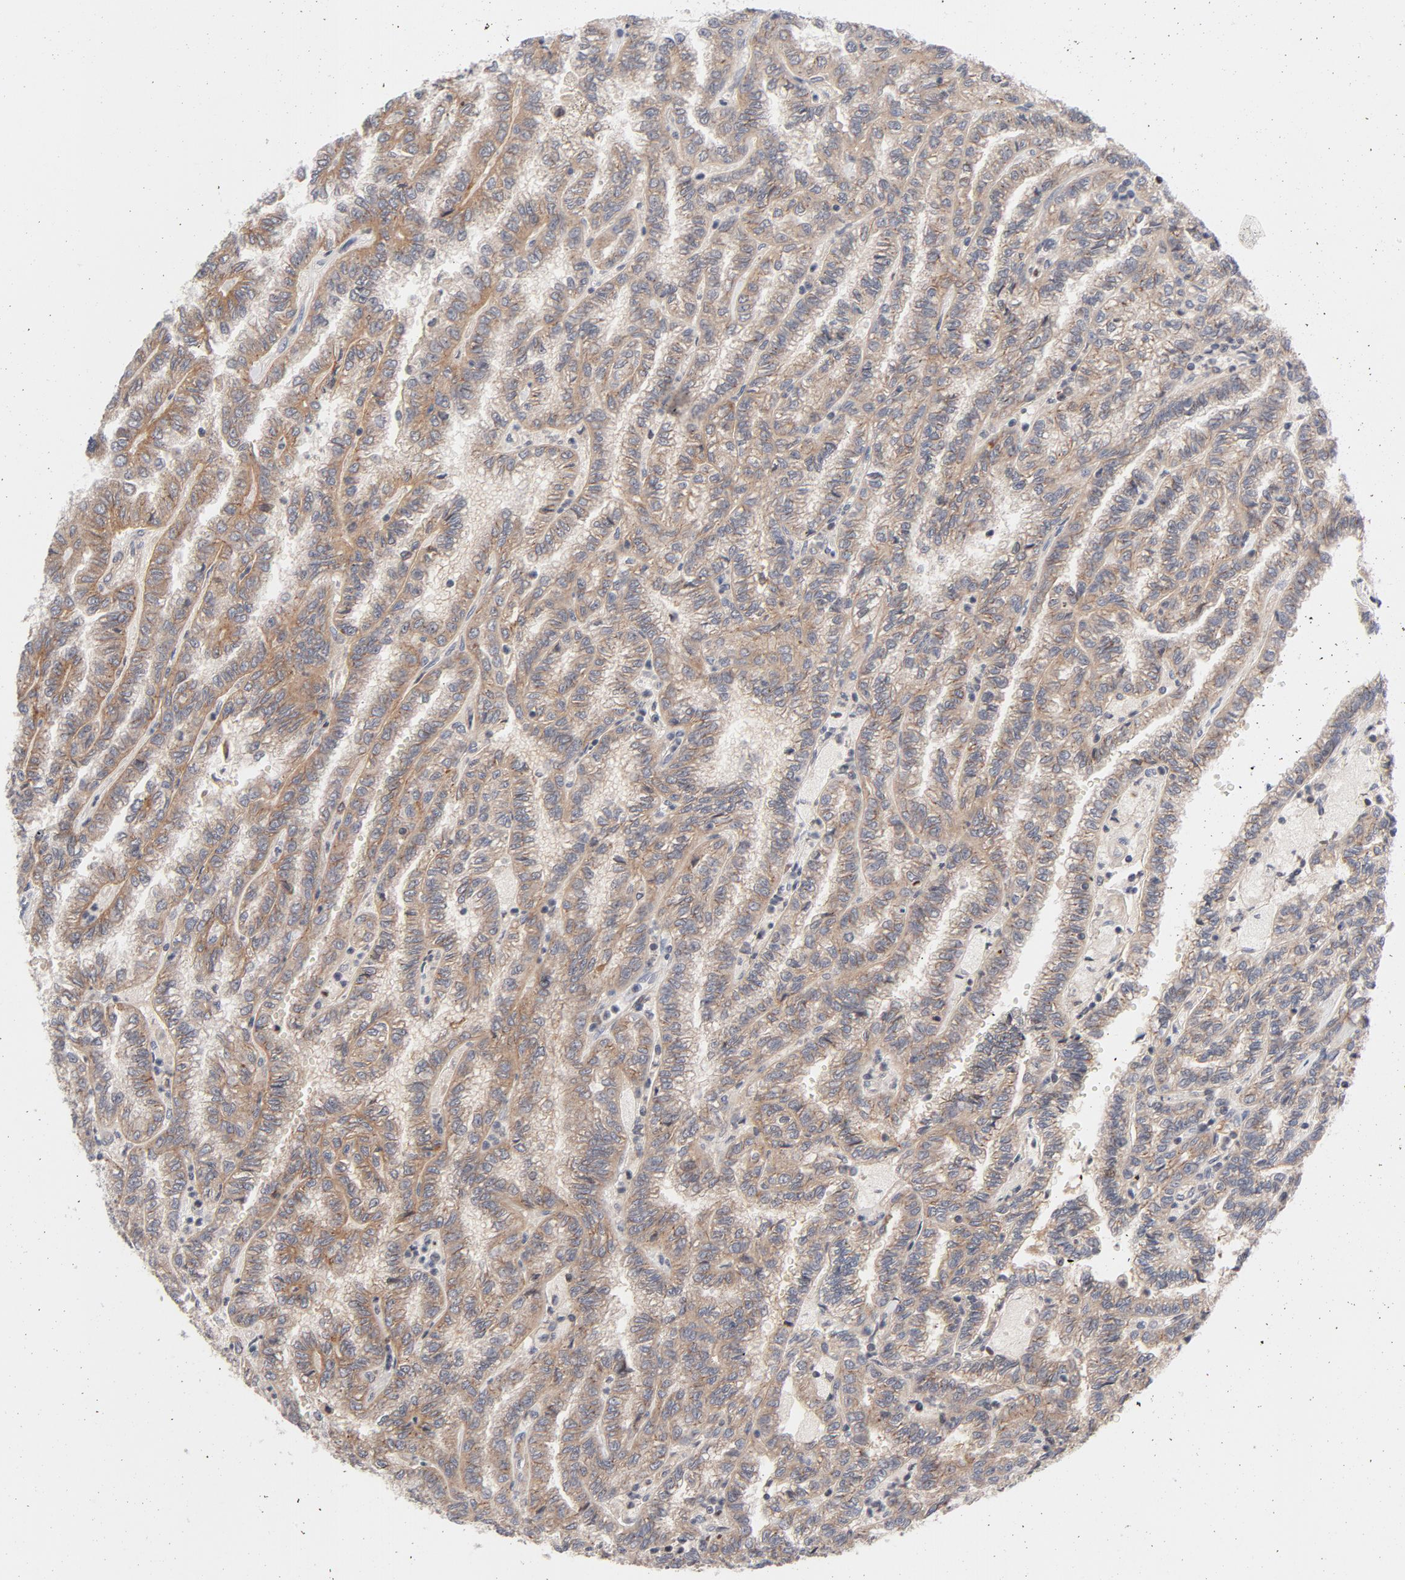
{"staining": {"intensity": "weak", "quantity": ">75%", "location": "cytoplasmic/membranous"}, "tissue": "renal cancer", "cell_type": "Tumor cells", "image_type": "cancer", "snomed": [{"axis": "morphology", "description": "Inflammation, NOS"}, {"axis": "morphology", "description": "Adenocarcinoma, NOS"}, {"axis": "topography", "description": "Kidney"}], "caption": "An image showing weak cytoplasmic/membranous staining in about >75% of tumor cells in renal adenocarcinoma, as visualized by brown immunohistochemical staining.", "gene": "DNAAF2", "patient": {"sex": "male", "age": 68}}